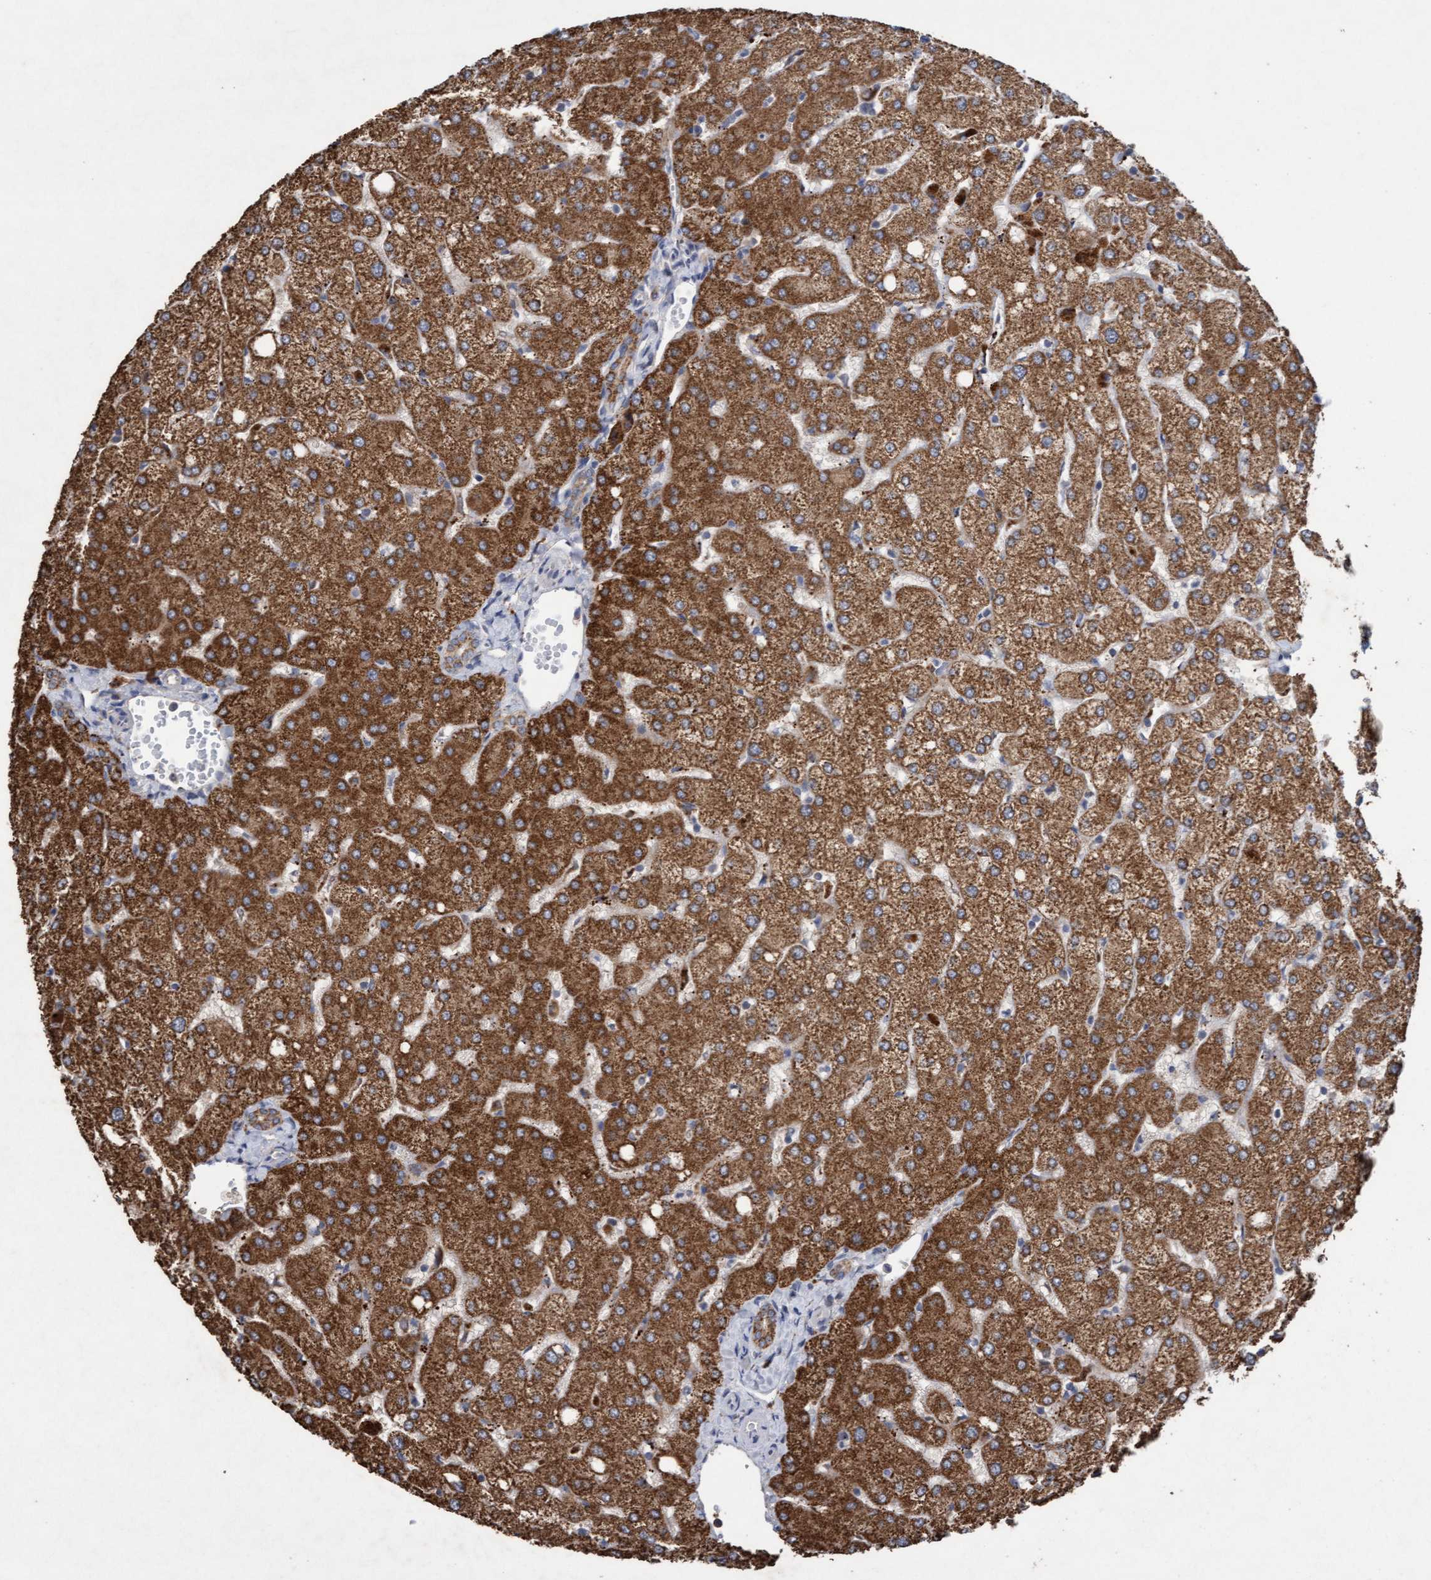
{"staining": {"intensity": "moderate", "quantity": ">75%", "location": "cytoplasmic/membranous"}, "tissue": "liver", "cell_type": "Cholangiocytes", "image_type": "normal", "snomed": [{"axis": "morphology", "description": "Normal tissue, NOS"}, {"axis": "topography", "description": "Liver"}], "caption": "Unremarkable liver was stained to show a protein in brown. There is medium levels of moderate cytoplasmic/membranous expression in about >75% of cholangiocytes. (brown staining indicates protein expression, while blue staining denotes nuclei).", "gene": "ATPAF2", "patient": {"sex": "female", "age": 54}}